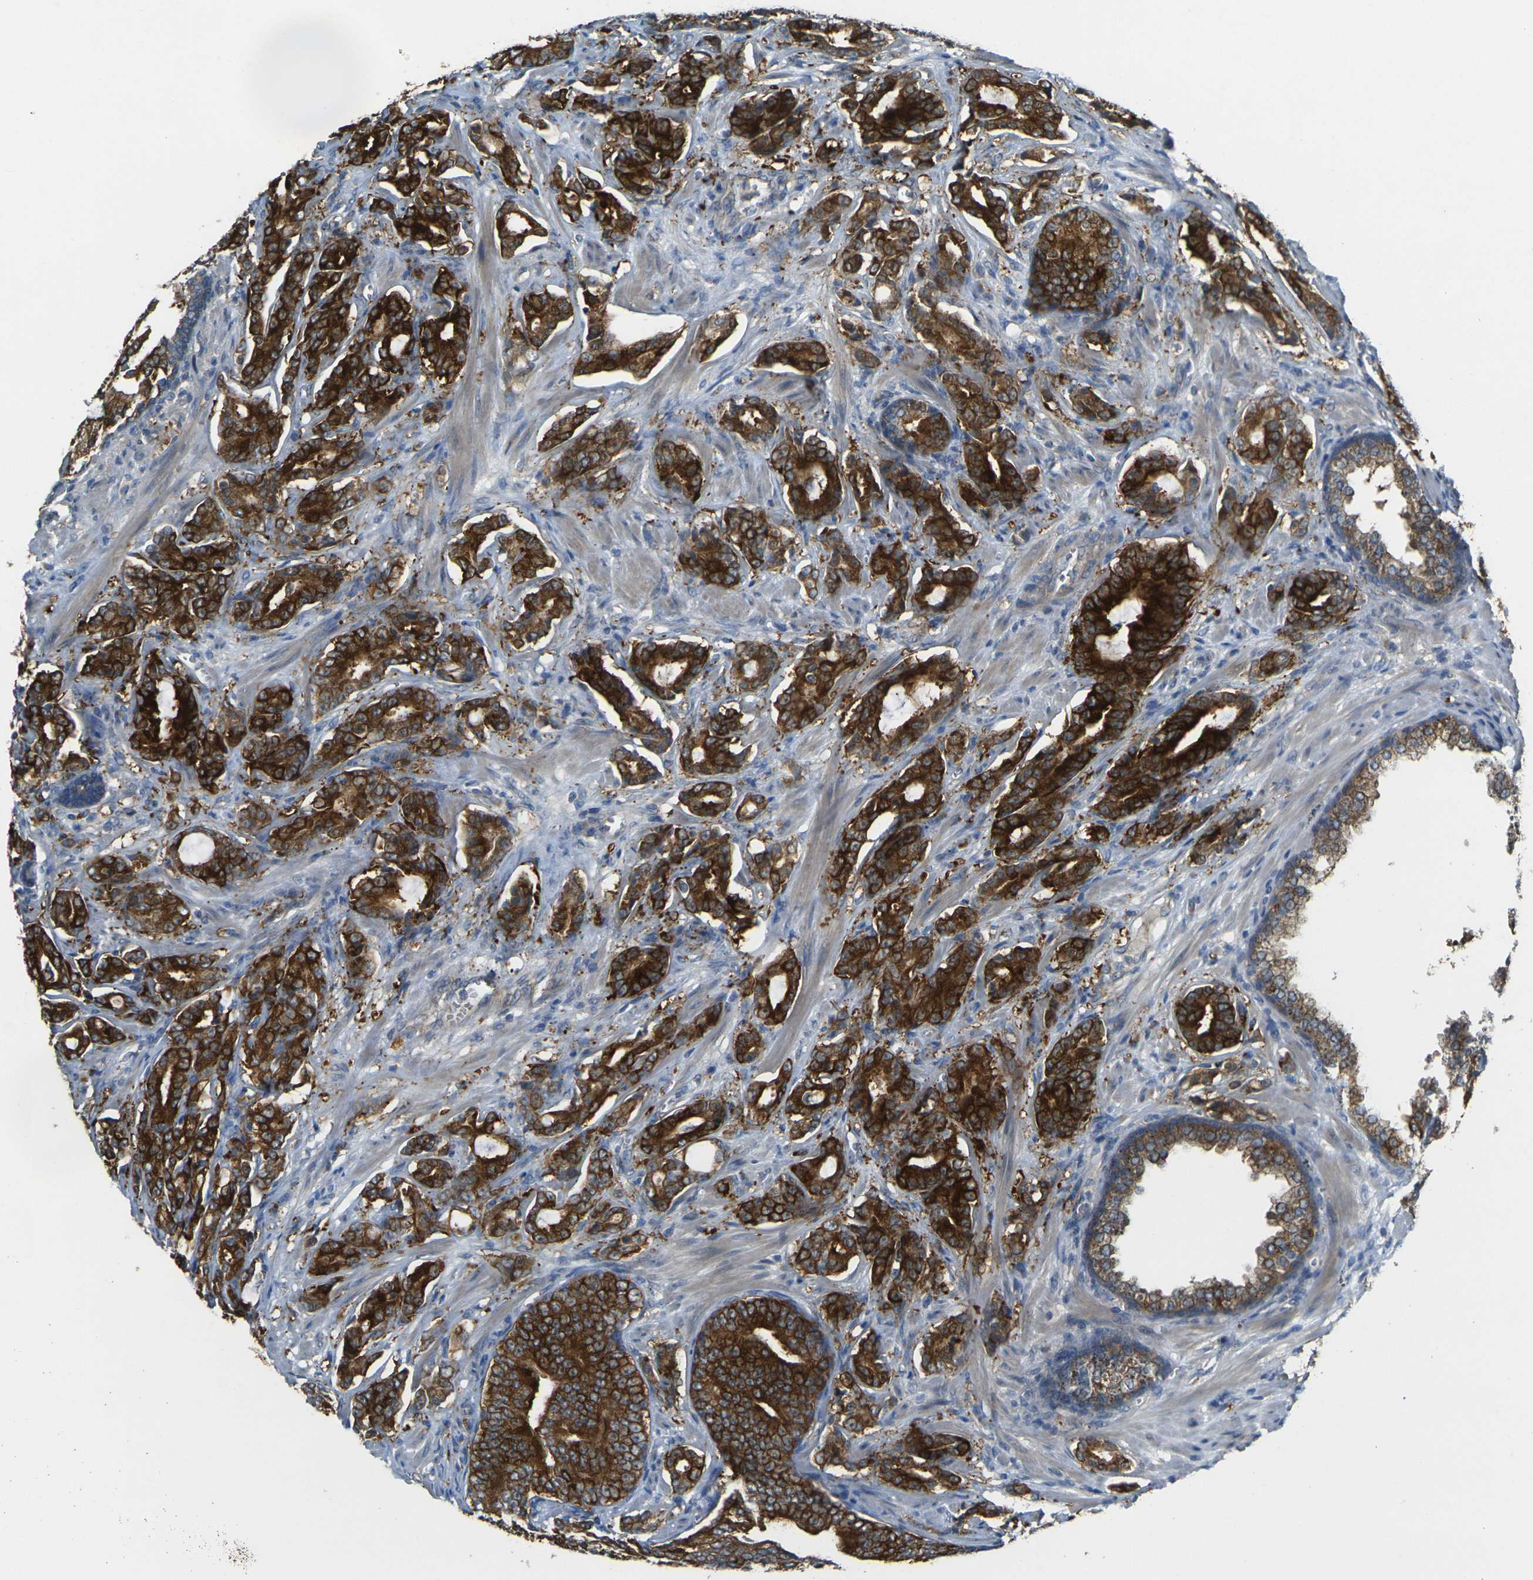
{"staining": {"intensity": "strong", "quantity": ">75%", "location": "cytoplasmic/membranous"}, "tissue": "prostate cancer", "cell_type": "Tumor cells", "image_type": "cancer", "snomed": [{"axis": "morphology", "description": "Adenocarcinoma, Low grade"}, {"axis": "topography", "description": "Prostate"}], "caption": "Prostate low-grade adenocarcinoma stained with immunohistochemistry exhibits strong cytoplasmic/membranous positivity in approximately >75% of tumor cells.", "gene": "GNA12", "patient": {"sex": "male", "age": 58}}